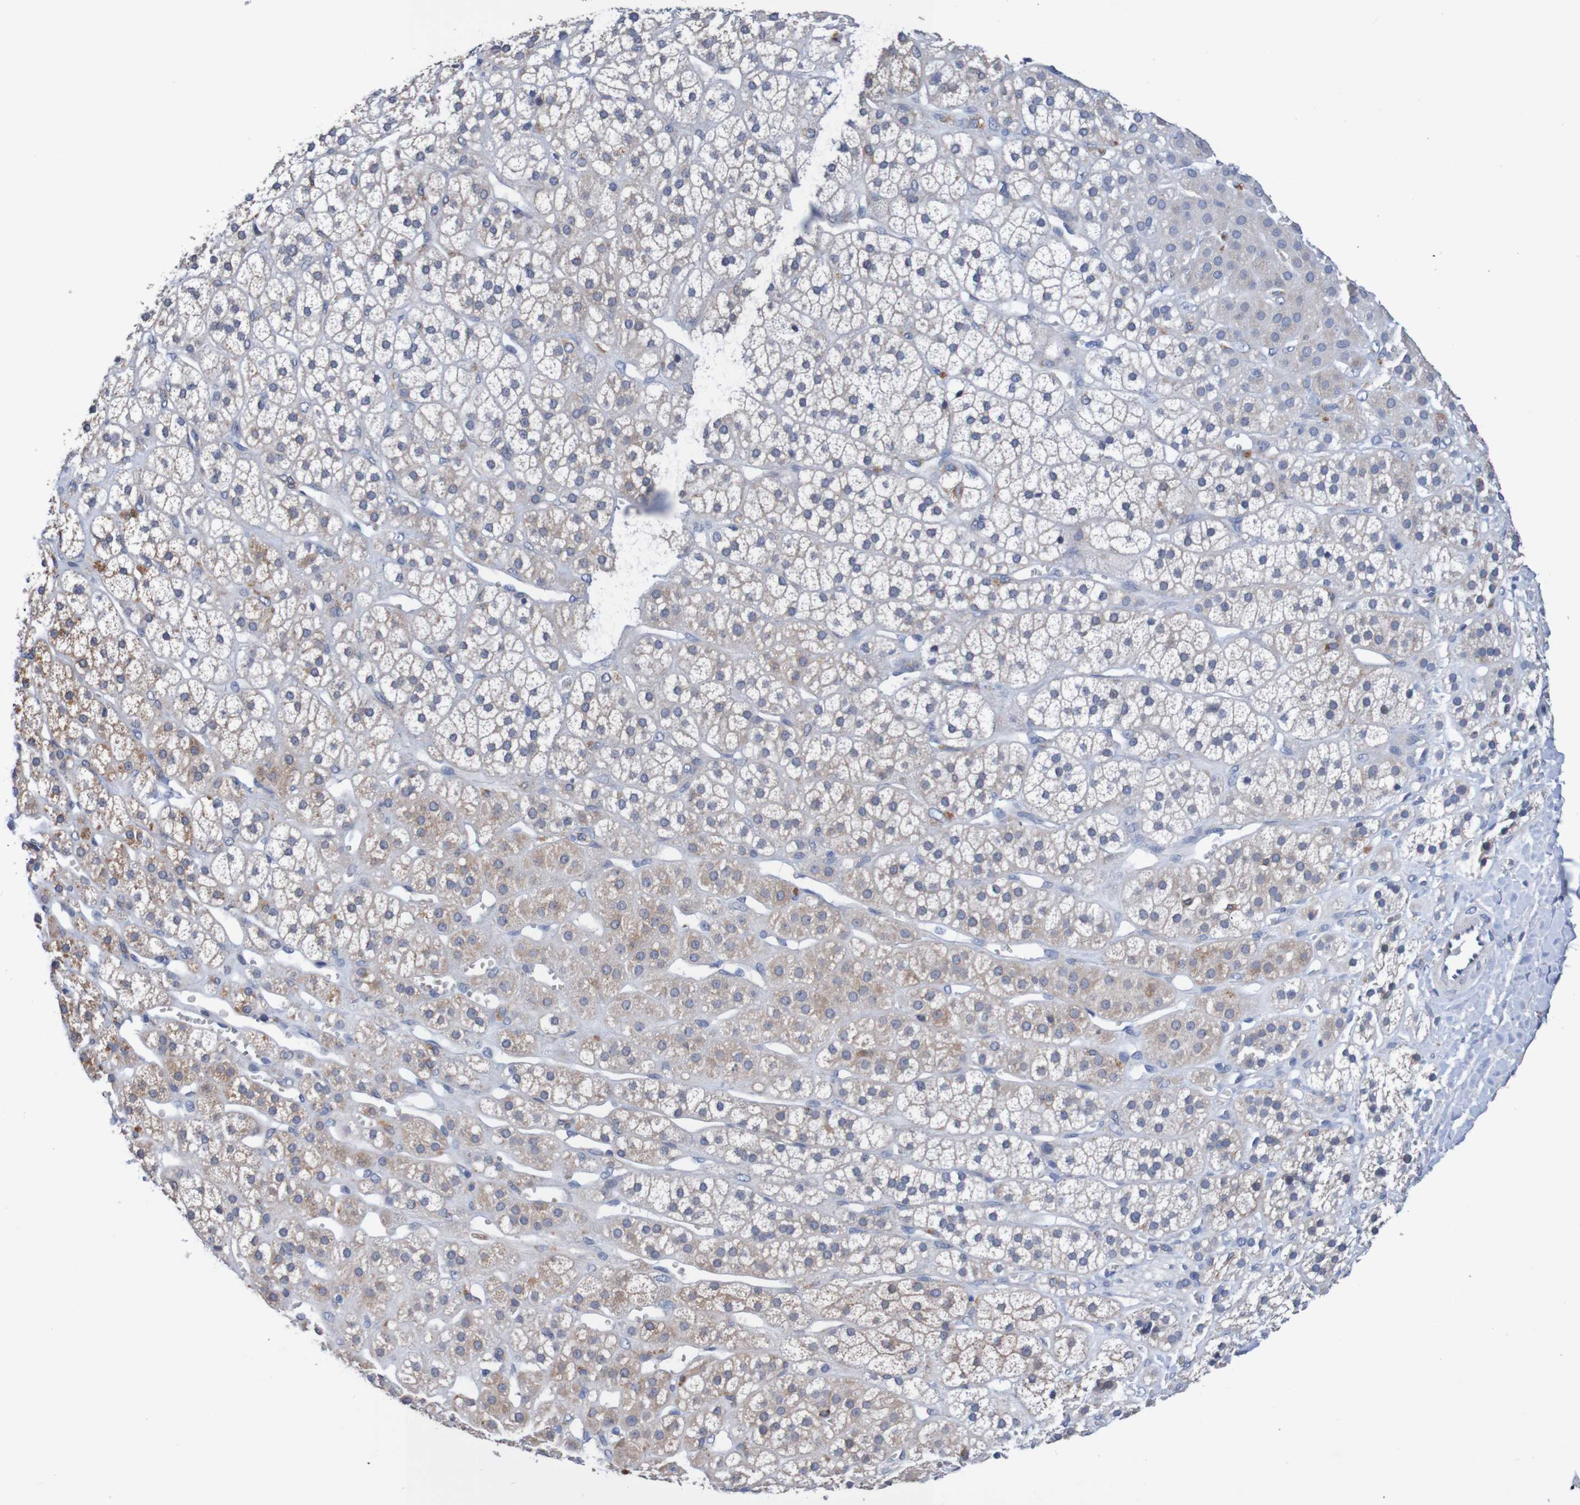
{"staining": {"intensity": "moderate", "quantity": "25%-75%", "location": "cytoplasmic/membranous"}, "tissue": "adrenal gland", "cell_type": "Glandular cells", "image_type": "normal", "snomed": [{"axis": "morphology", "description": "Normal tissue, NOS"}, {"axis": "topography", "description": "Adrenal gland"}], "caption": "DAB (3,3'-diaminobenzidine) immunohistochemical staining of unremarkable human adrenal gland shows moderate cytoplasmic/membranous protein staining in approximately 25%-75% of glandular cells.", "gene": "FIBP", "patient": {"sex": "male", "age": 56}}